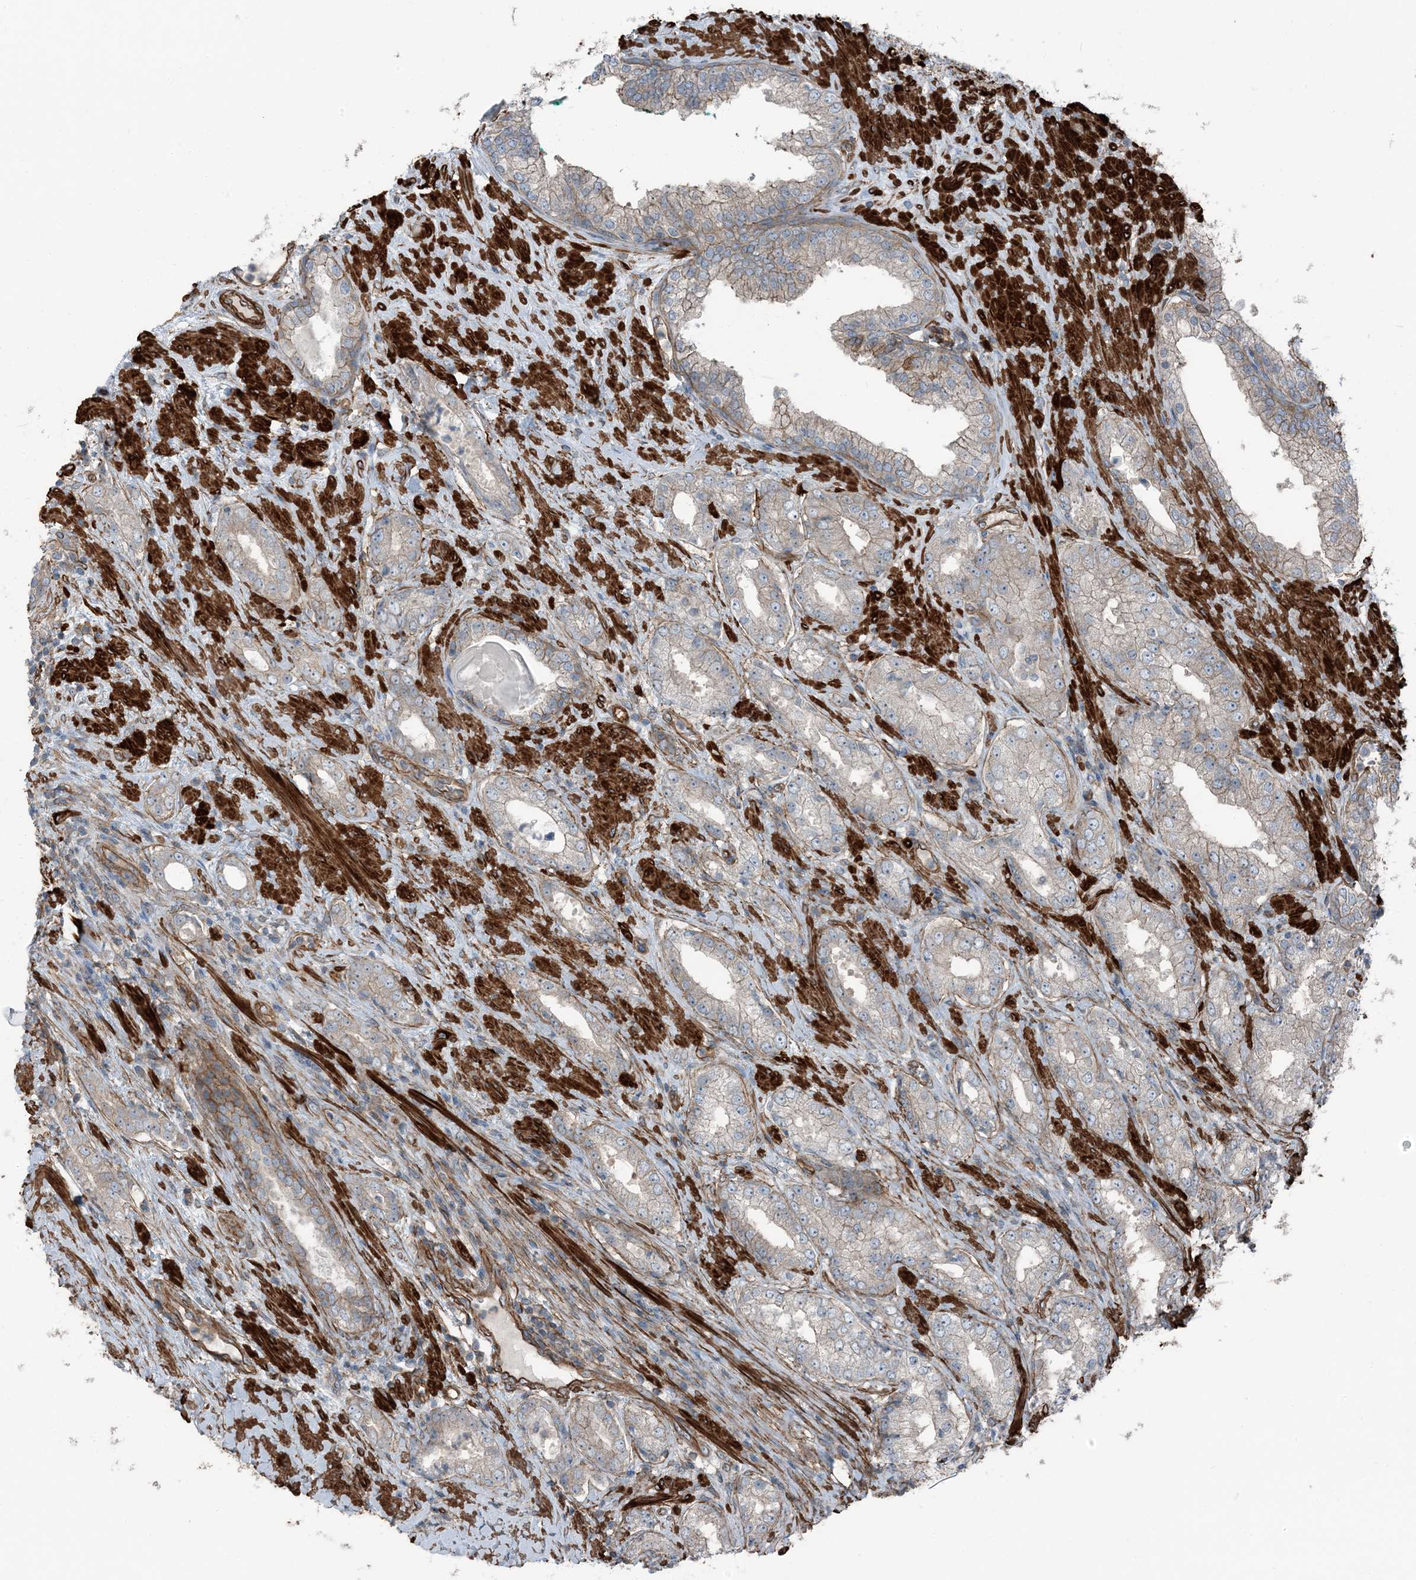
{"staining": {"intensity": "weak", "quantity": "<25%", "location": "cytoplasmic/membranous"}, "tissue": "prostate cancer", "cell_type": "Tumor cells", "image_type": "cancer", "snomed": [{"axis": "morphology", "description": "Adenocarcinoma, Low grade"}, {"axis": "topography", "description": "Prostate"}], "caption": "Tumor cells show no significant protein positivity in prostate adenocarcinoma (low-grade).", "gene": "ZFP90", "patient": {"sex": "male", "age": 67}}